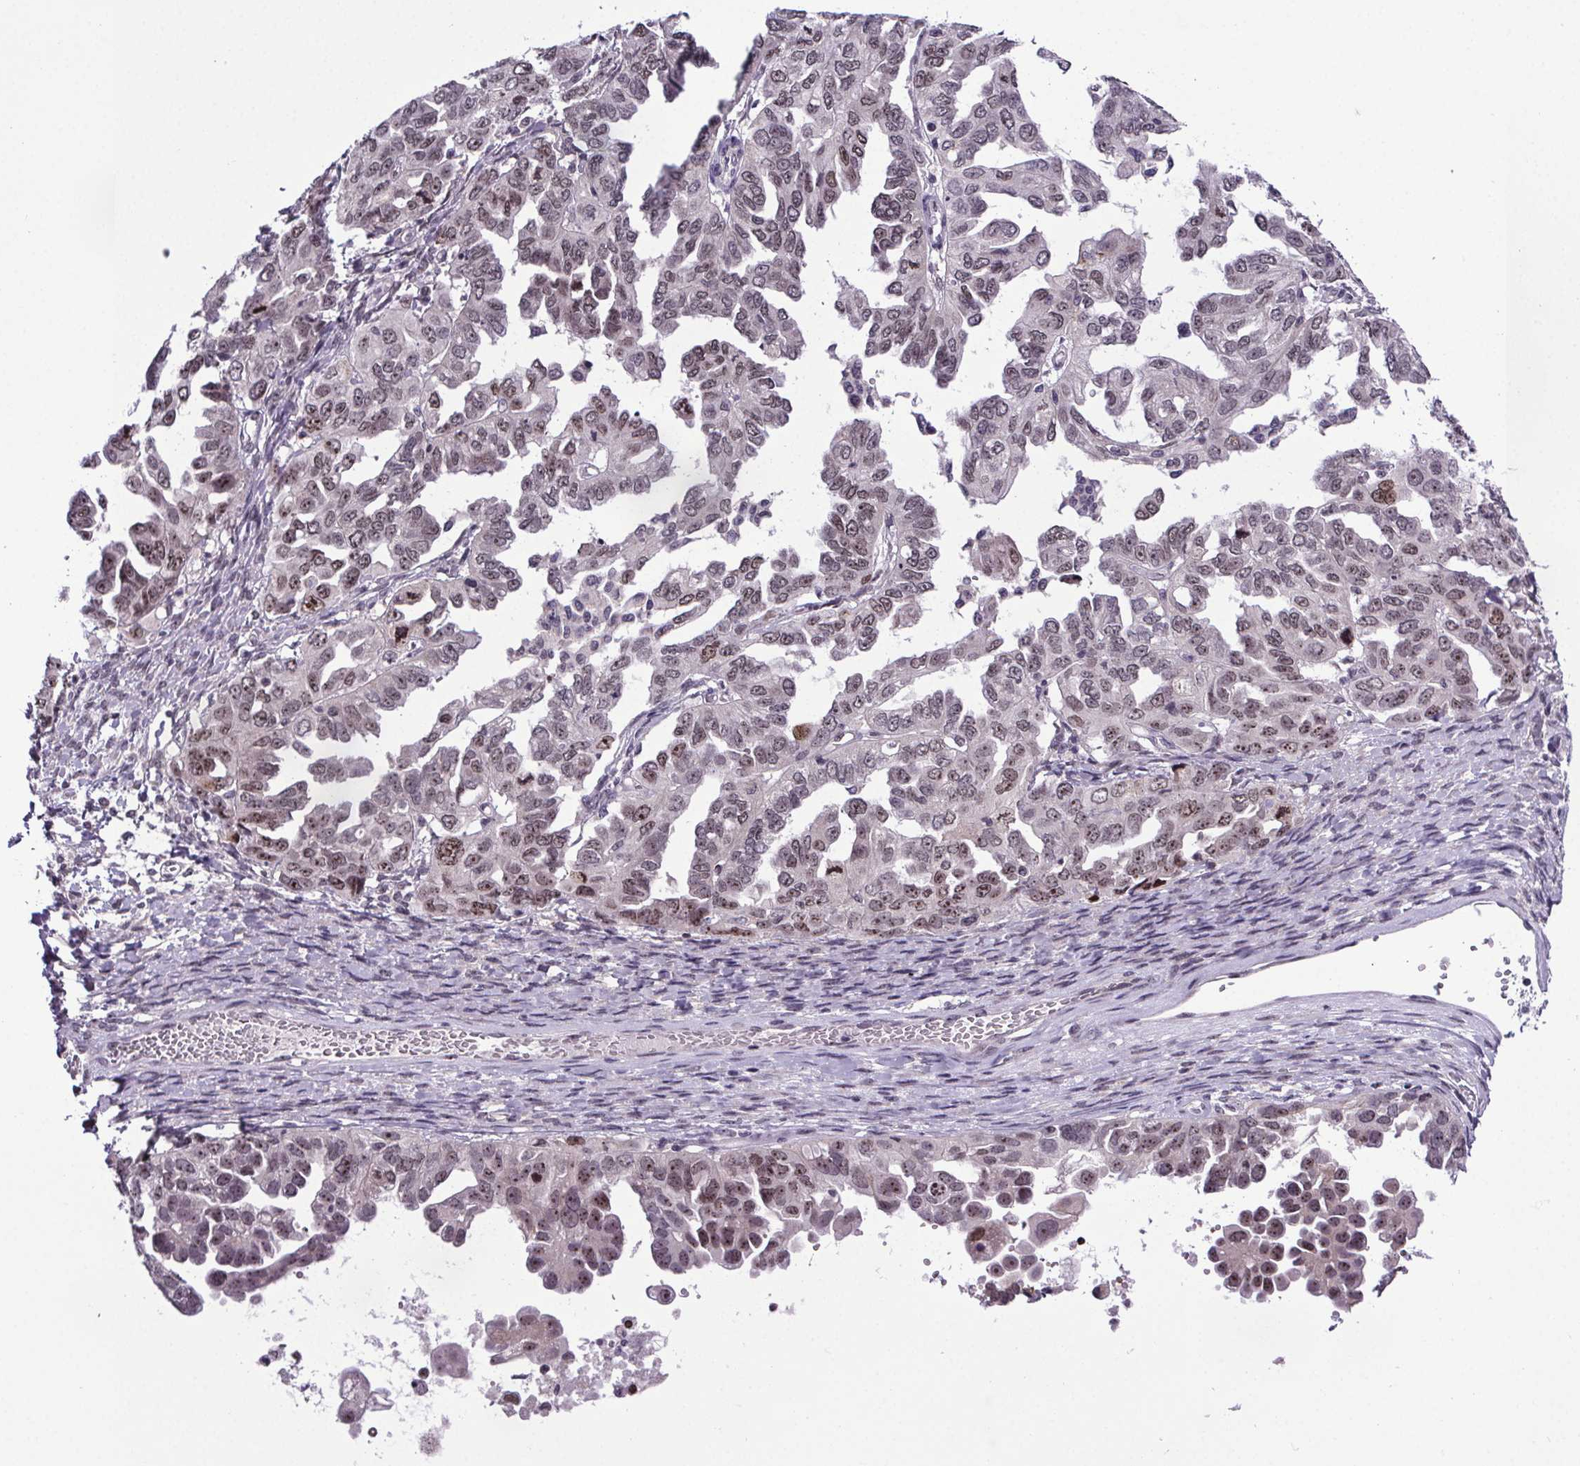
{"staining": {"intensity": "weak", "quantity": "25%-75%", "location": "nuclear"}, "tissue": "ovarian cancer", "cell_type": "Tumor cells", "image_type": "cancer", "snomed": [{"axis": "morphology", "description": "Cystadenocarcinoma, serous, NOS"}, {"axis": "topography", "description": "Ovary"}], "caption": "Brown immunohistochemical staining in human ovarian cancer (serous cystadenocarcinoma) demonstrates weak nuclear expression in approximately 25%-75% of tumor cells. The staining is performed using DAB (3,3'-diaminobenzidine) brown chromogen to label protein expression. The nuclei are counter-stained blue using hematoxylin.", "gene": "ATMIN", "patient": {"sex": "female", "age": 64}}